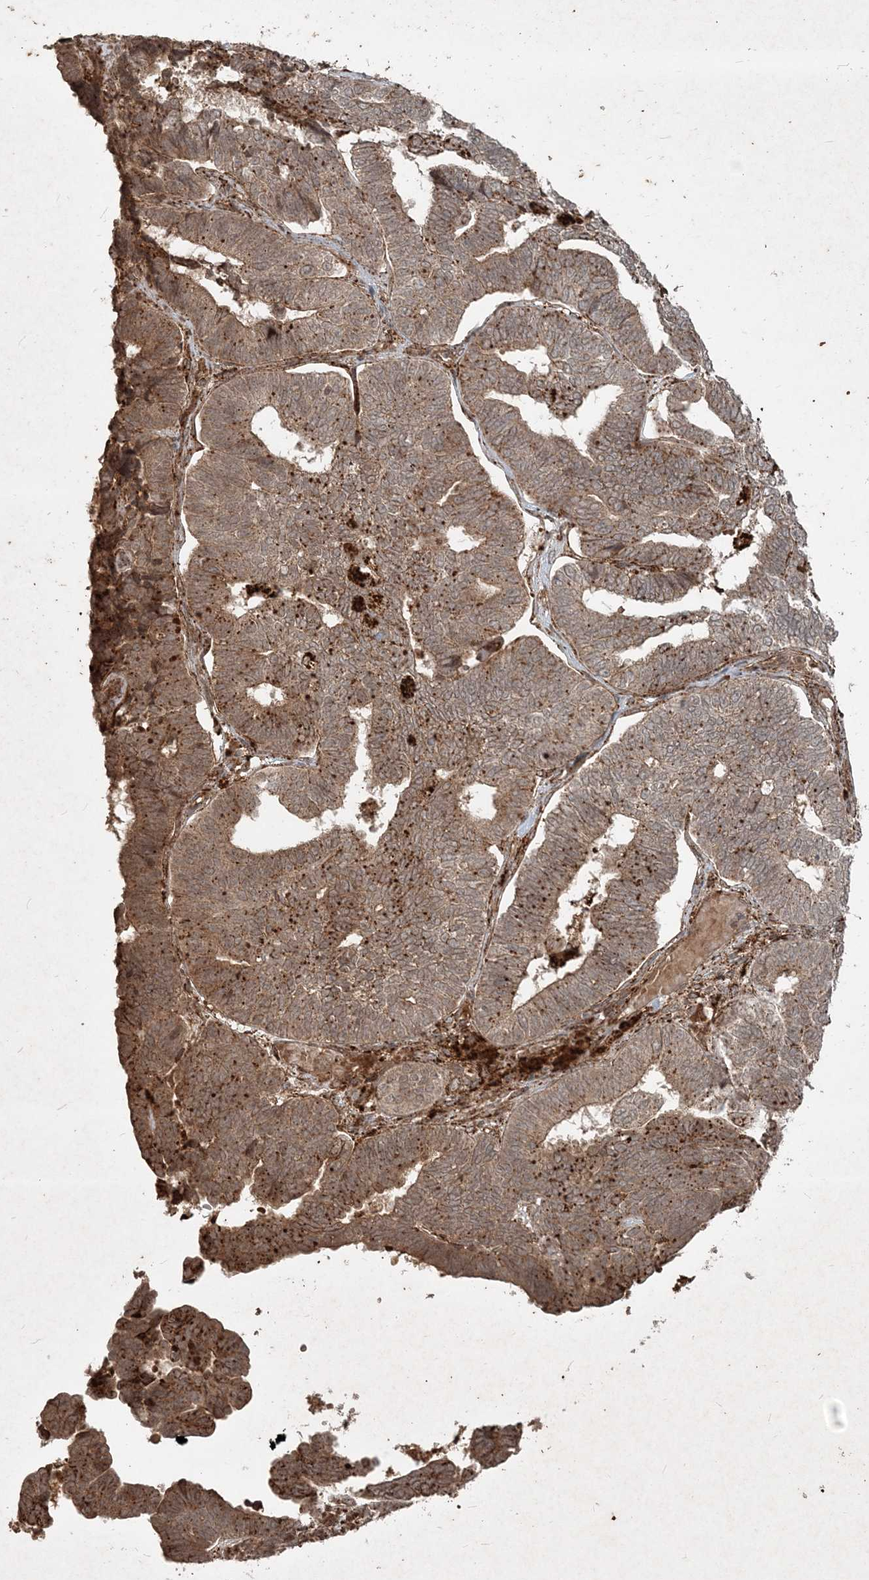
{"staining": {"intensity": "moderate", "quantity": ">75%", "location": "cytoplasmic/membranous"}, "tissue": "endometrial cancer", "cell_type": "Tumor cells", "image_type": "cancer", "snomed": [{"axis": "morphology", "description": "Adenocarcinoma, NOS"}, {"axis": "topography", "description": "Endometrium"}], "caption": "Endometrial cancer tissue shows moderate cytoplasmic/membranous positivity in about >75% of tumor cells, visualized by immunohistochemistry.", "gene": "NARS1", "patient": {"sex": "female", "age": 70}}